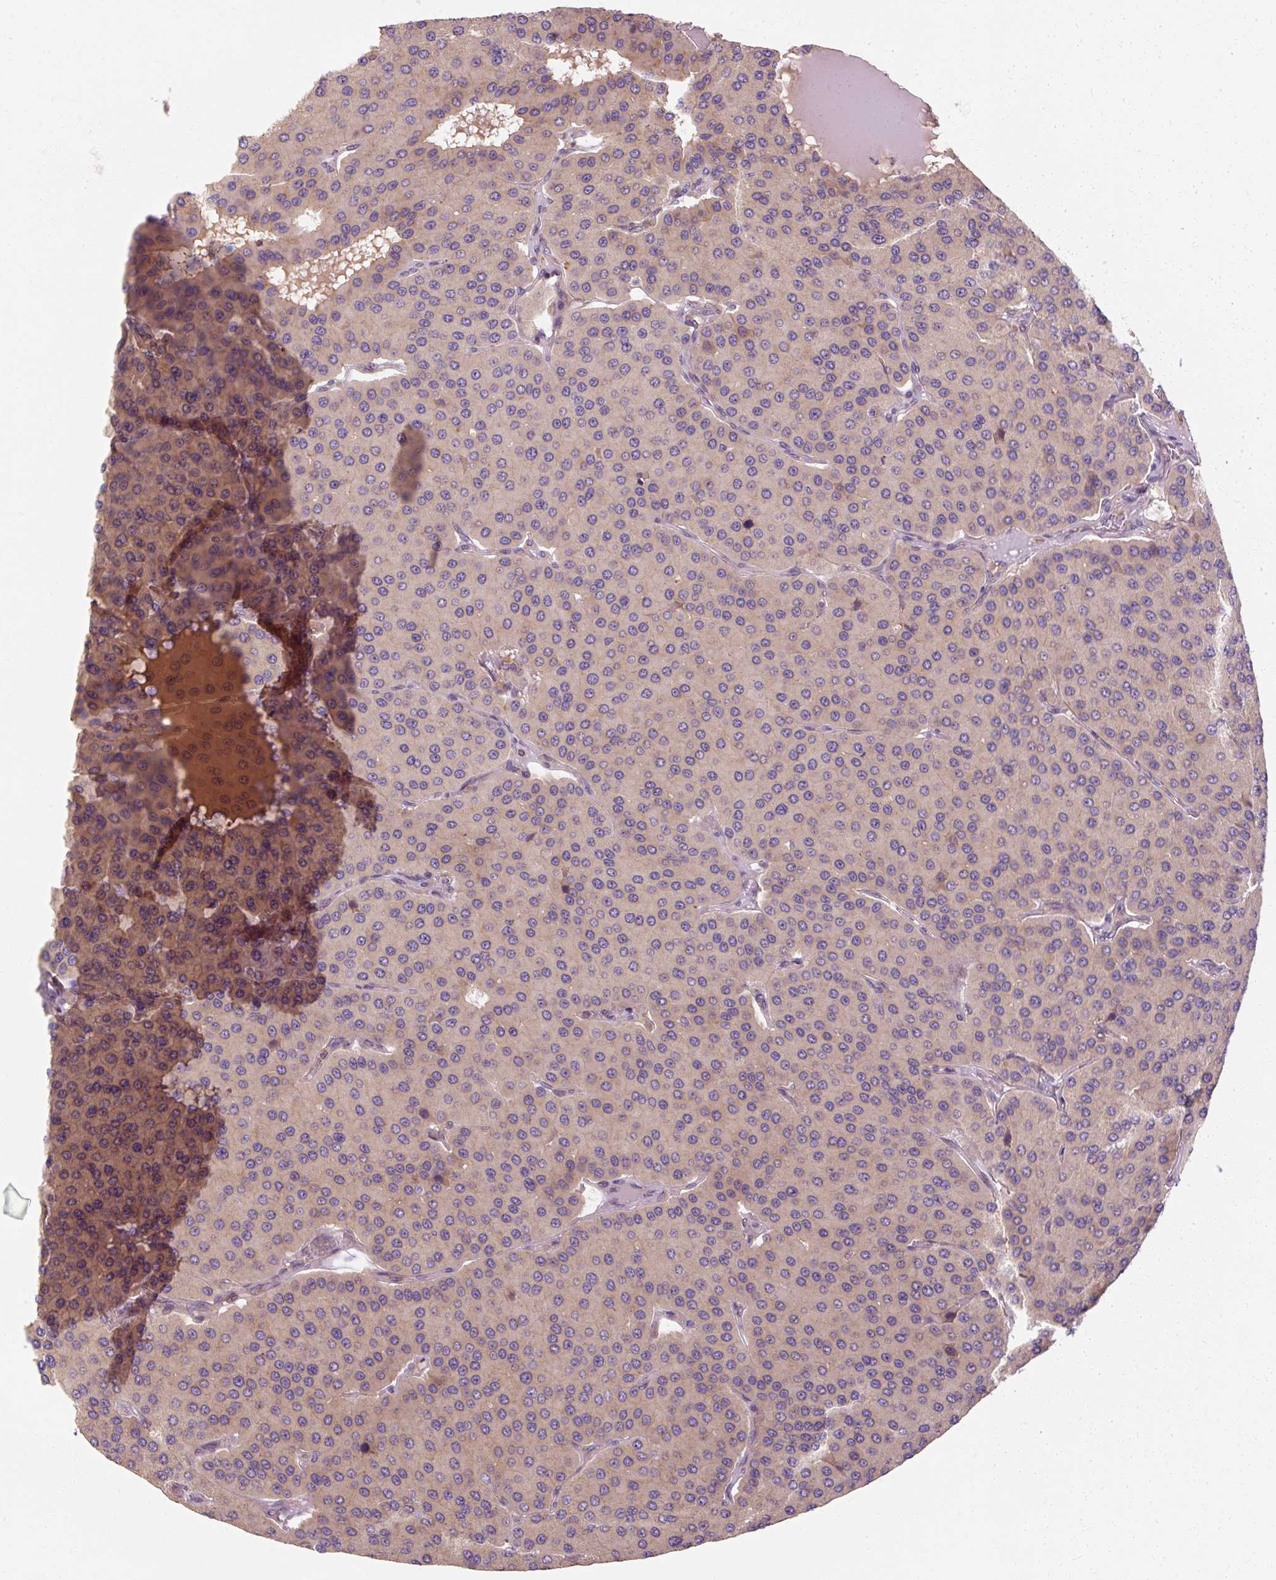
{"staining": {"intensity": "negative", "quantity": "none", "location": "none"}, "tissue": "parathyroid gland", "cell_type": "Glandular cells", "image_type": "normal", "snomed": [{"axis": "morphology", "description": "Normal tissue, NOS"}, {"axis": "morphology", "description": "Adenoma, NOS"}, {"axis": "topography", "description": "Parathyroid gland"}], "caption": "Immunohistochemistry image of normal human parathyroid gland stained for a protein (brown), which reveals no positivity in glandular cells.", "gene": "TBC1D4", "patient": {"sex": "female", "age": 86}}